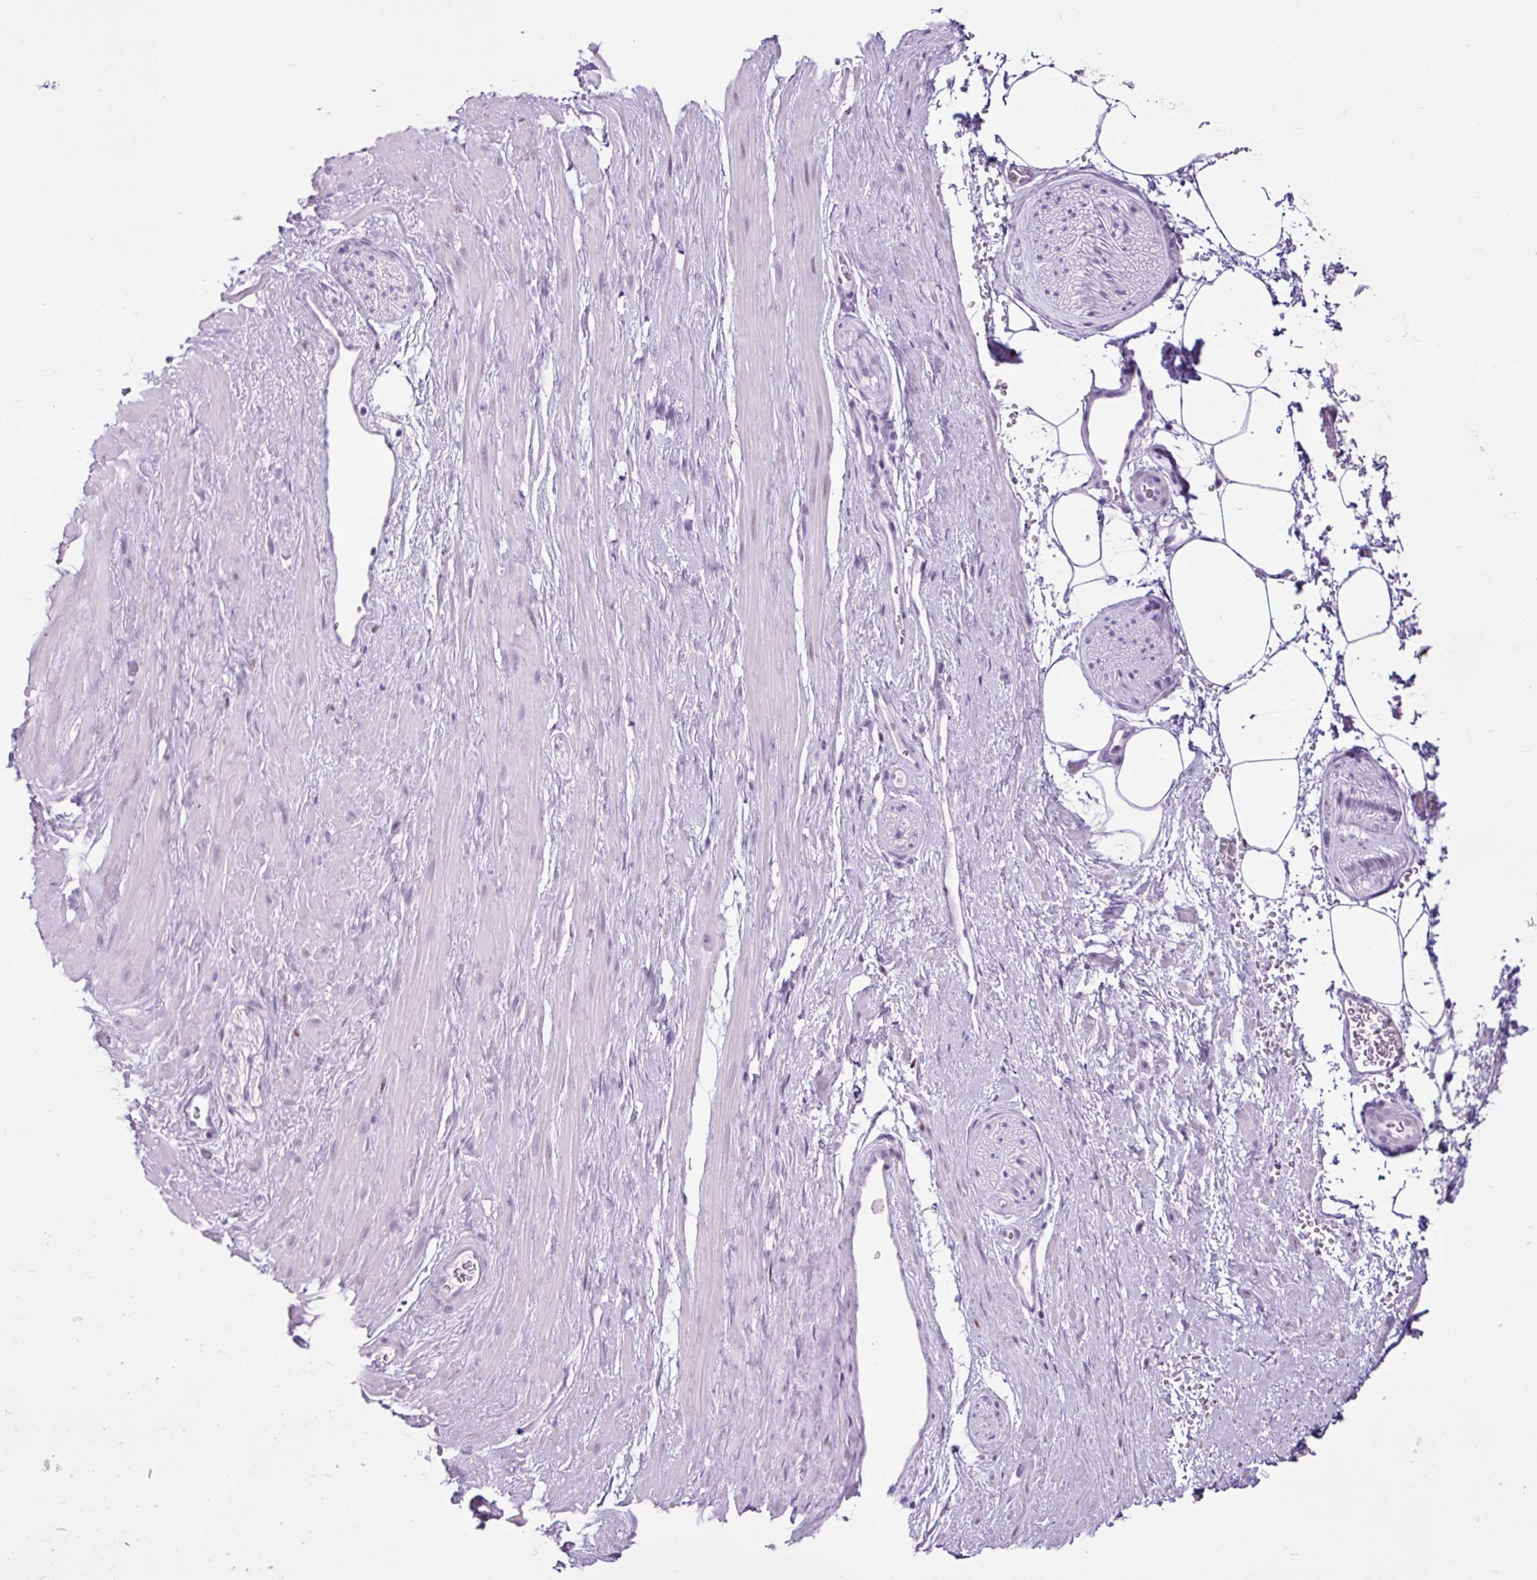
{"staining": {"intensity": "negative", "quantity": "none", "location": "none"}, "tissue": "adipose tissue", "cell_type": "Adipocytes", "image_type": "normal", "snomed": [{"axis": "morphology", "description": "Normal tissue, NOS"}, {"axis": "topography", "description": "Prostate"}, {"axis": "topography", "description": "Peripheral nerve tissue"}], "caption": "This is an immunohistochemistry (IHC) micrograph of benign human adipose tissue. There is no positivity in adipocytes.", "gene": "PGR", "patient": {"sex": "male", "age": 61}}